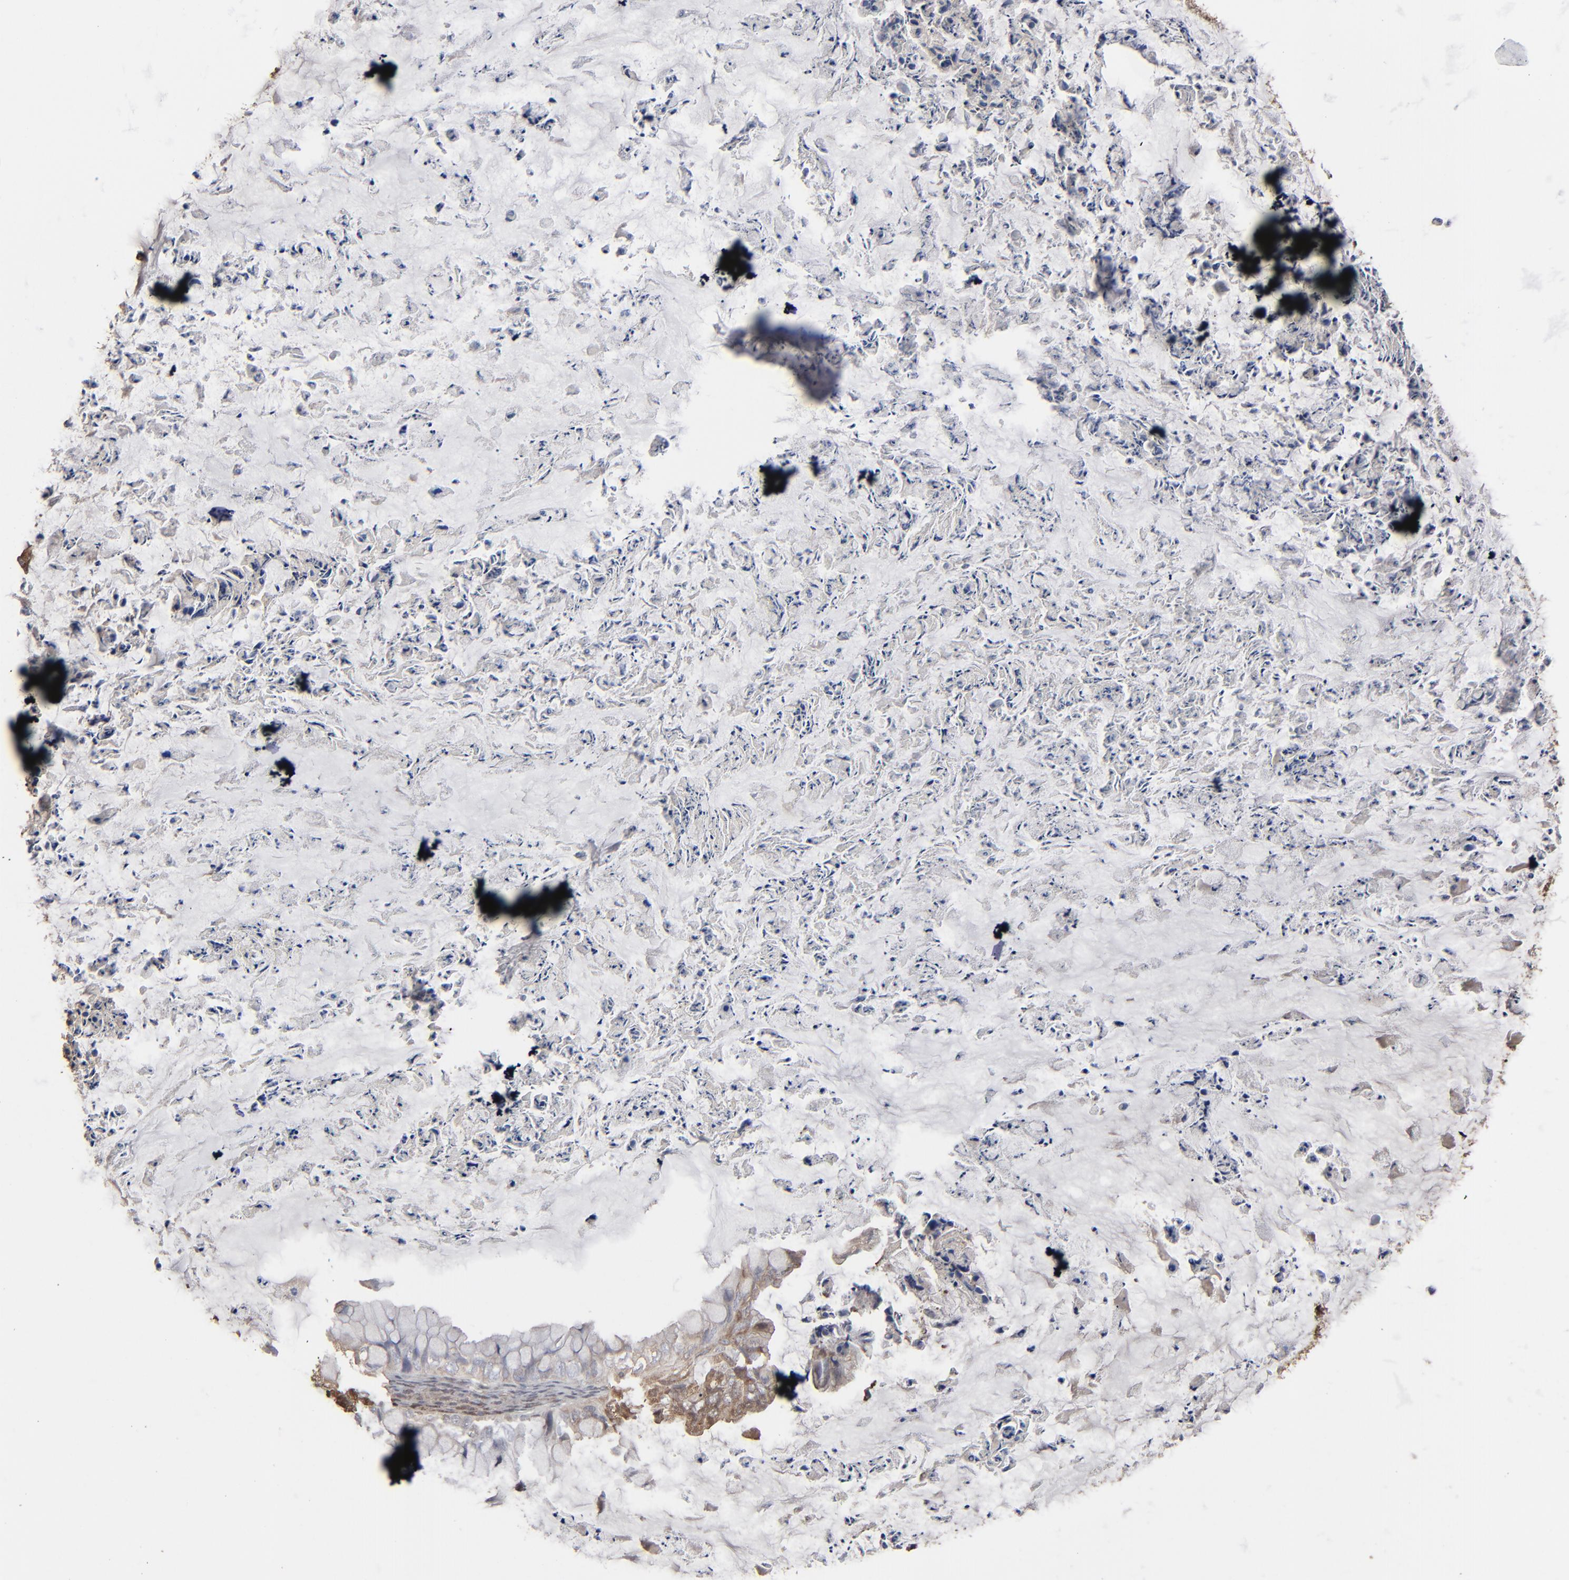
{"staining": {"intensity": "weak", "quantity": ">75%", "location": "cytoplasmic/membranous"}, "tissue": "ovarian cancer", "cell_type": "Tumor cells", "image_type": "cancer", "snomed": [{"axis": "morphology", "description": "Cystadenocarcinoma, mucinous, NOS"}, {"axis": "topography", "description": "Ovary"}], "caption": "Human ovarian mucinous cystadenocarcinoma stained with a protein marker shows weak staining in tumor cells.", "gene": "NME1-NME2", "patient": {"sex": "female", "age": 36}}